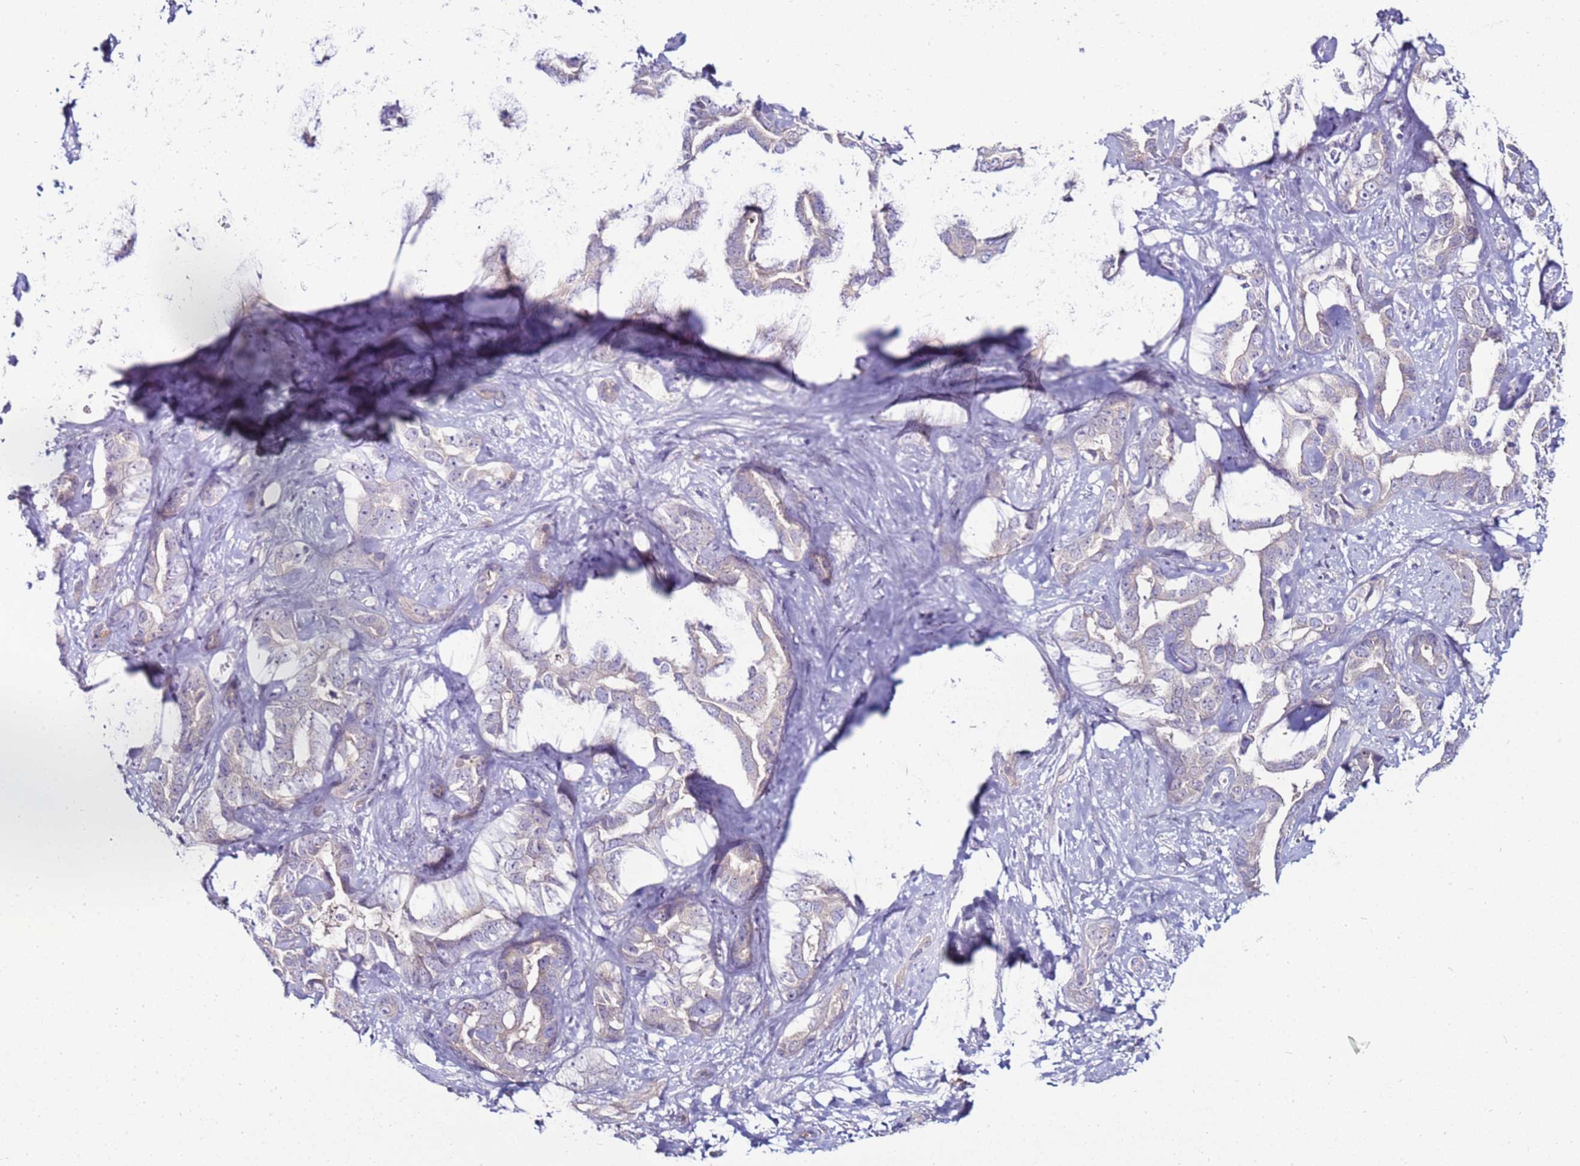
{"staining": {"intensity": "weak", "quantity": "<25%", "location": "cytoplasmic/membranous"}, "tissue": "liver cancer", "cell_type": "Tumor cells", "image_type": "cancer", "snomed": [{"axis": "morphology", "description": "Cholangiocarcinoma"}, {"axis": "topography", "description": "Liver"}], "caption": "A photomicrograph of liver cancer stained for a protein reveals no brown staining in tumor cells.", "gene": "GPN3", "patient": {"sex": "male", "age": 59}}